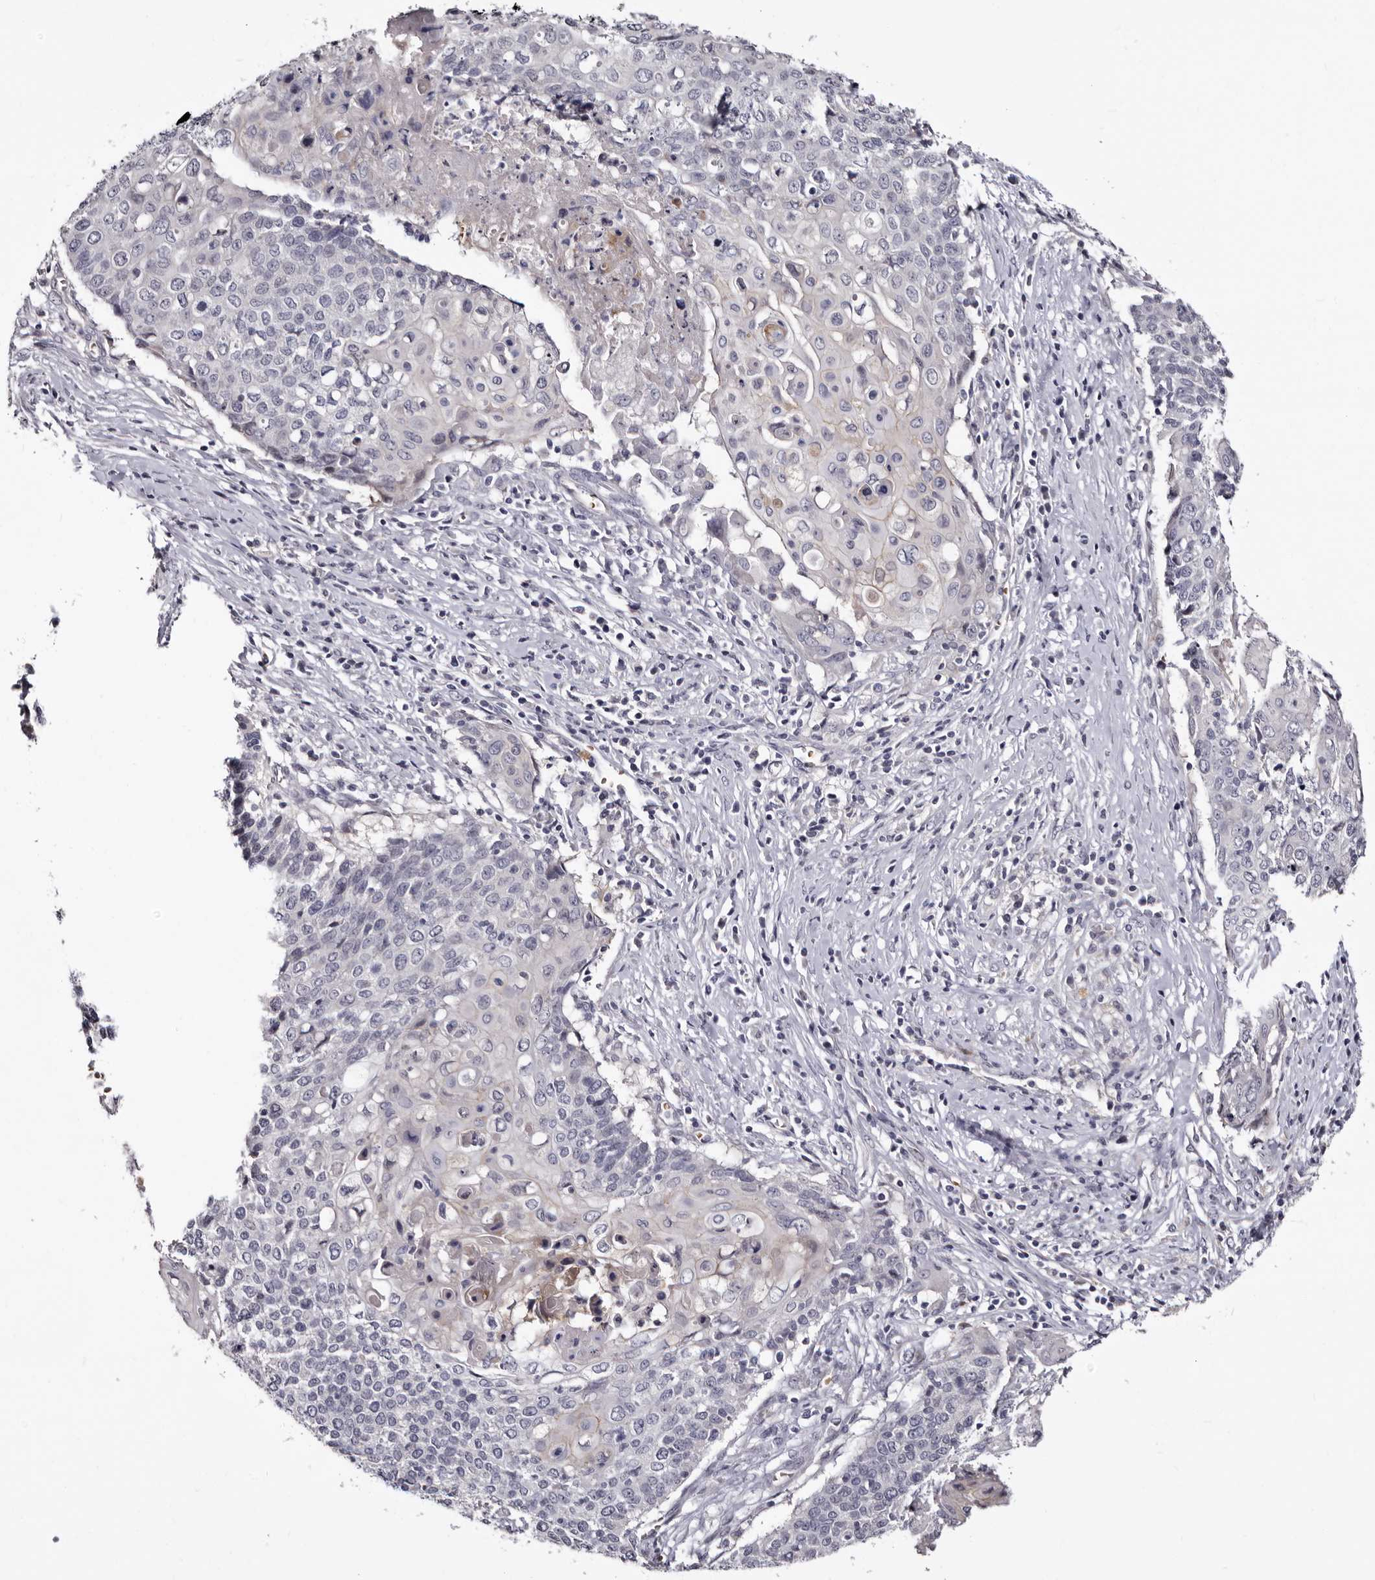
{"staining": {"intensity": "negative", "quantity": "none", "location": "none"}, "tissue": "cervical cancer", "cell_type": "Tumor cells", "image_type": "cancer", "snomed": [{"axis": "morphology", "description": "Squamous cell carcinoma, NOS"}, {"axis": "topography", "description": "Cervix"}], "caption": "This is a micrograph of immunohistochemistry (IHC) staining of squamous cell carcinoma (cervical), which shows no positivity in tumor cells.", "gene": "BPGM", "patient": {"sex": "female", "age": 39}}